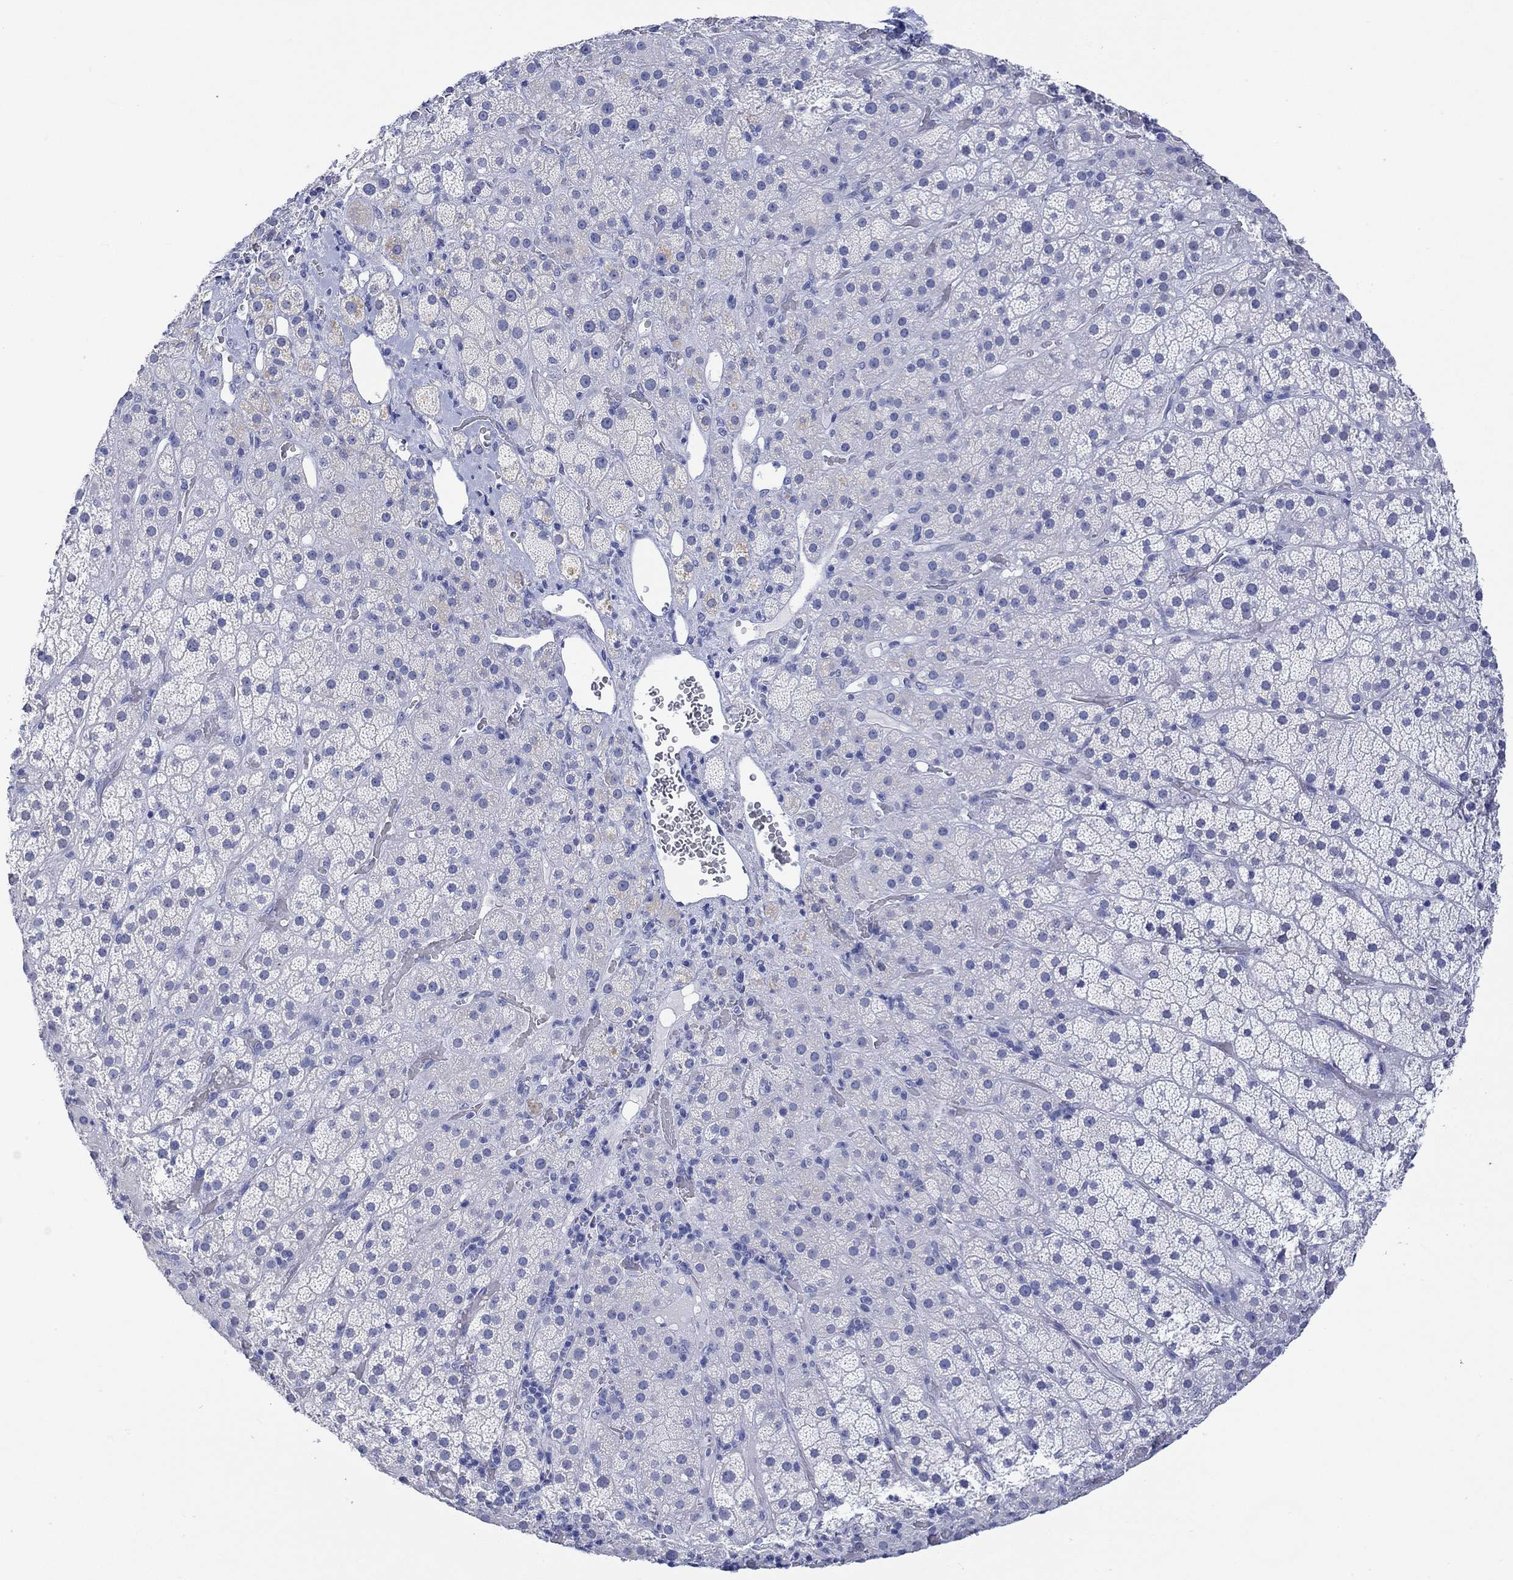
{"staining": {"intensity": "weak", "quantity": "<25%", "location": "cytoplasmic/membranous,nuclear"}, "tissue": "adrenal gland", "cell_type": "Glandular cells", "image_type": "normal", "snomed": [{"axis": "morphology", "description": "Normal tissue, NOS"}, {"axis": "topography", "description": "Adrenal gland"}], "caption": "IHC histopathology image of benign adrenal gland stained for a protein (brown), which demonstrates no staining in glandular cells. The staining was performed using DAB to visualize the protein expression in brown, while the nuclei were stained in blue with hematoxylin (Magnification: 20x).", "gene": "MSI1", "patient": {"sex": "male", "age": 57}}